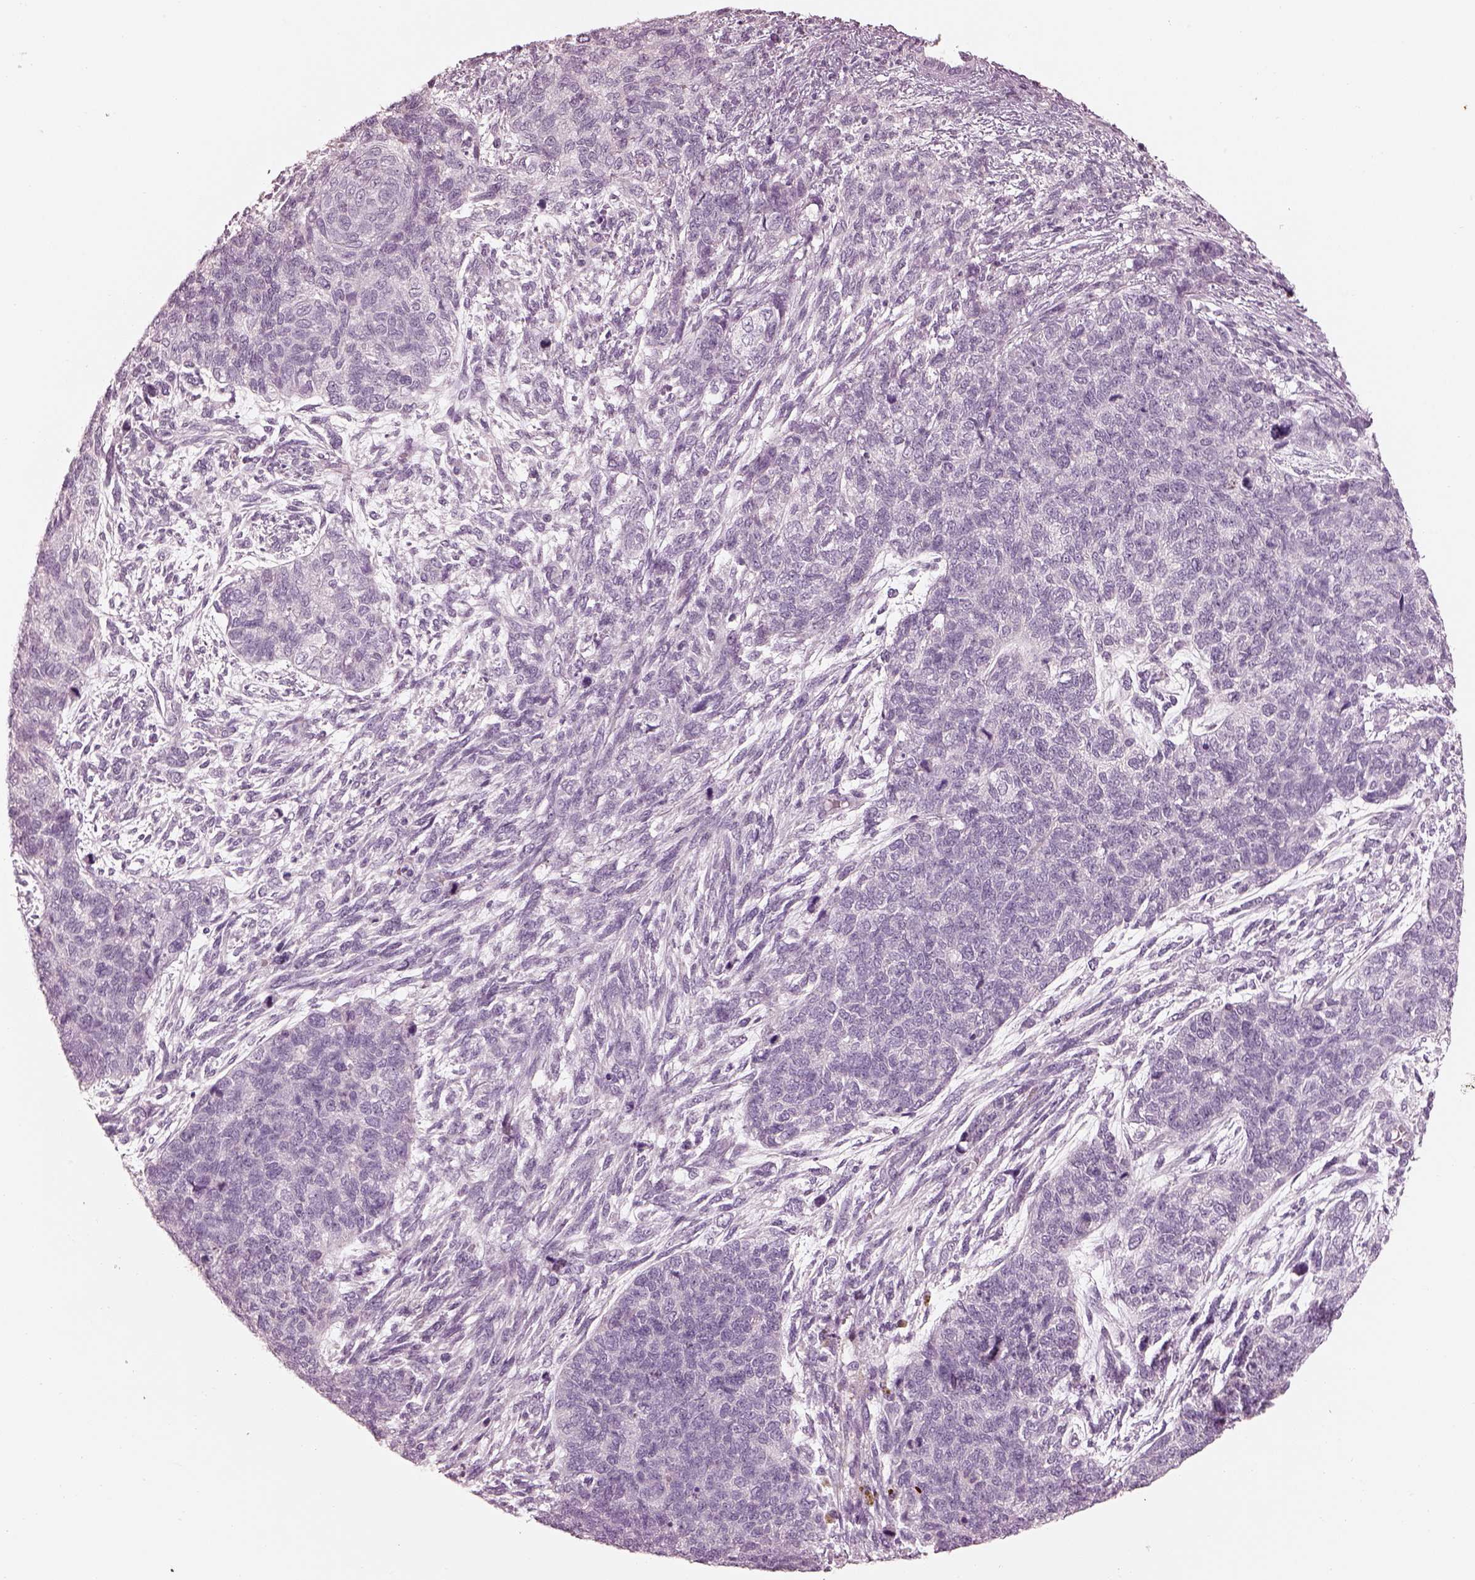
{"staining": {"intensity": "negative", "quantity": "none", "location": "none"}, "tissue": "cervical cancer", "cell_type": "Tumor cells", "image_type": "cancer", "snomed": [{"axis": "morphology", "description": "Squamous cell carcinoma, NOS"}, {"axis": "topography", "description": "Cervix"}], "caption": "IHC of squamous cell carcinoma (cervical) reveals no expression in tumor cells.", "gene": "RSPH9", "patient": {"sex": "female", "age": 63}}